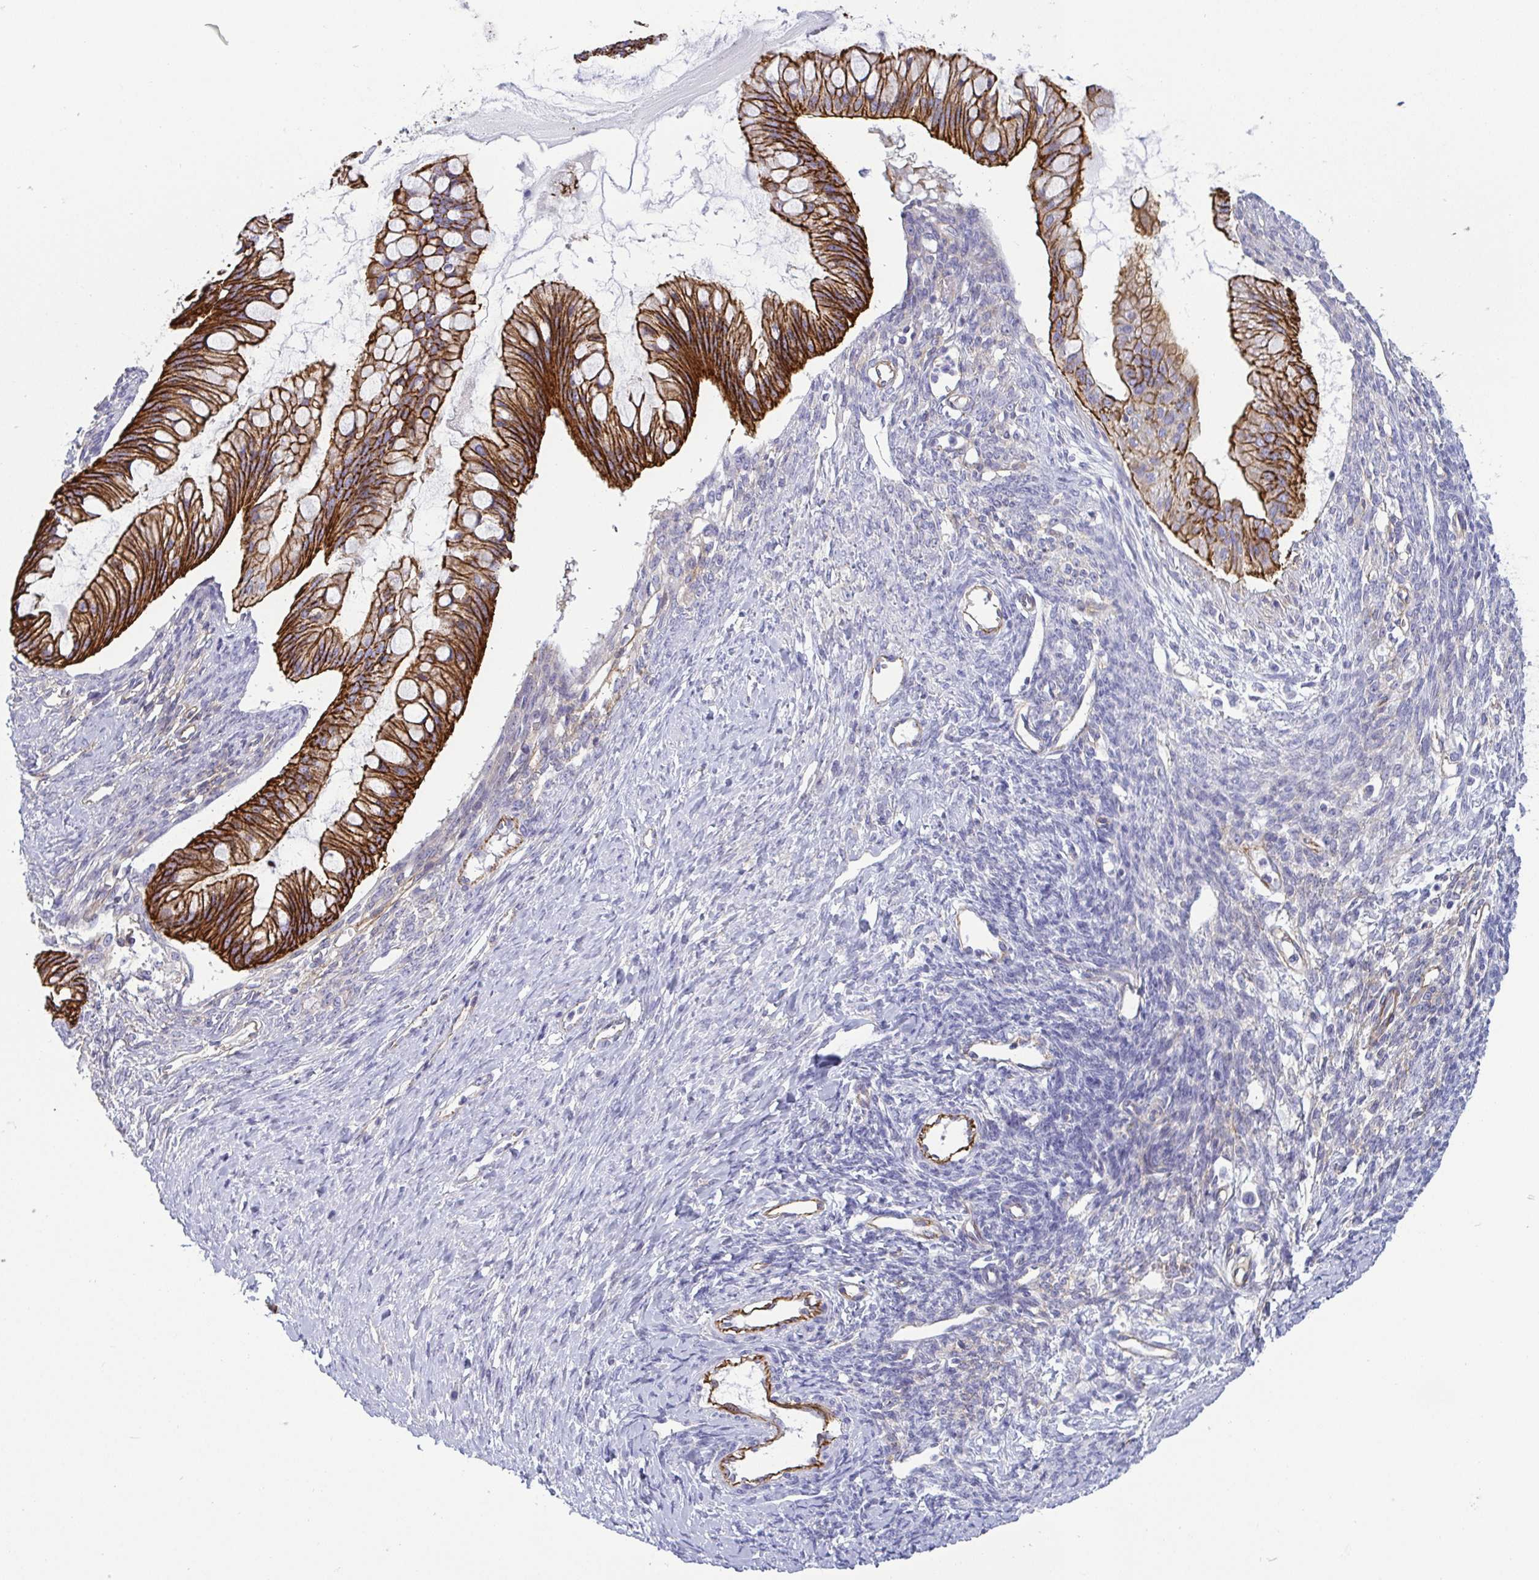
{"staining": {"intensity": "strong", "quantity": ">75%", "location": "cytoplasmic/membranous"}, "tissue": "ovarian cancer", "cell_type": "Tumor cells", "image_type": "cancer", "snomed": [{"axis": "morphology", "description": "Cystadenocarcinoma, mucinous, NOS"}, {"axis": "topography", "description": "Ovary"}], "caption": "Brown immunohistochemical staining in human ovarian cancer demonstrates strong cytoplasmic/membranous staining in about >75% of tumor cells.", "gene": "LIMA1", "patient": {"sex": "female", "age": 73}}